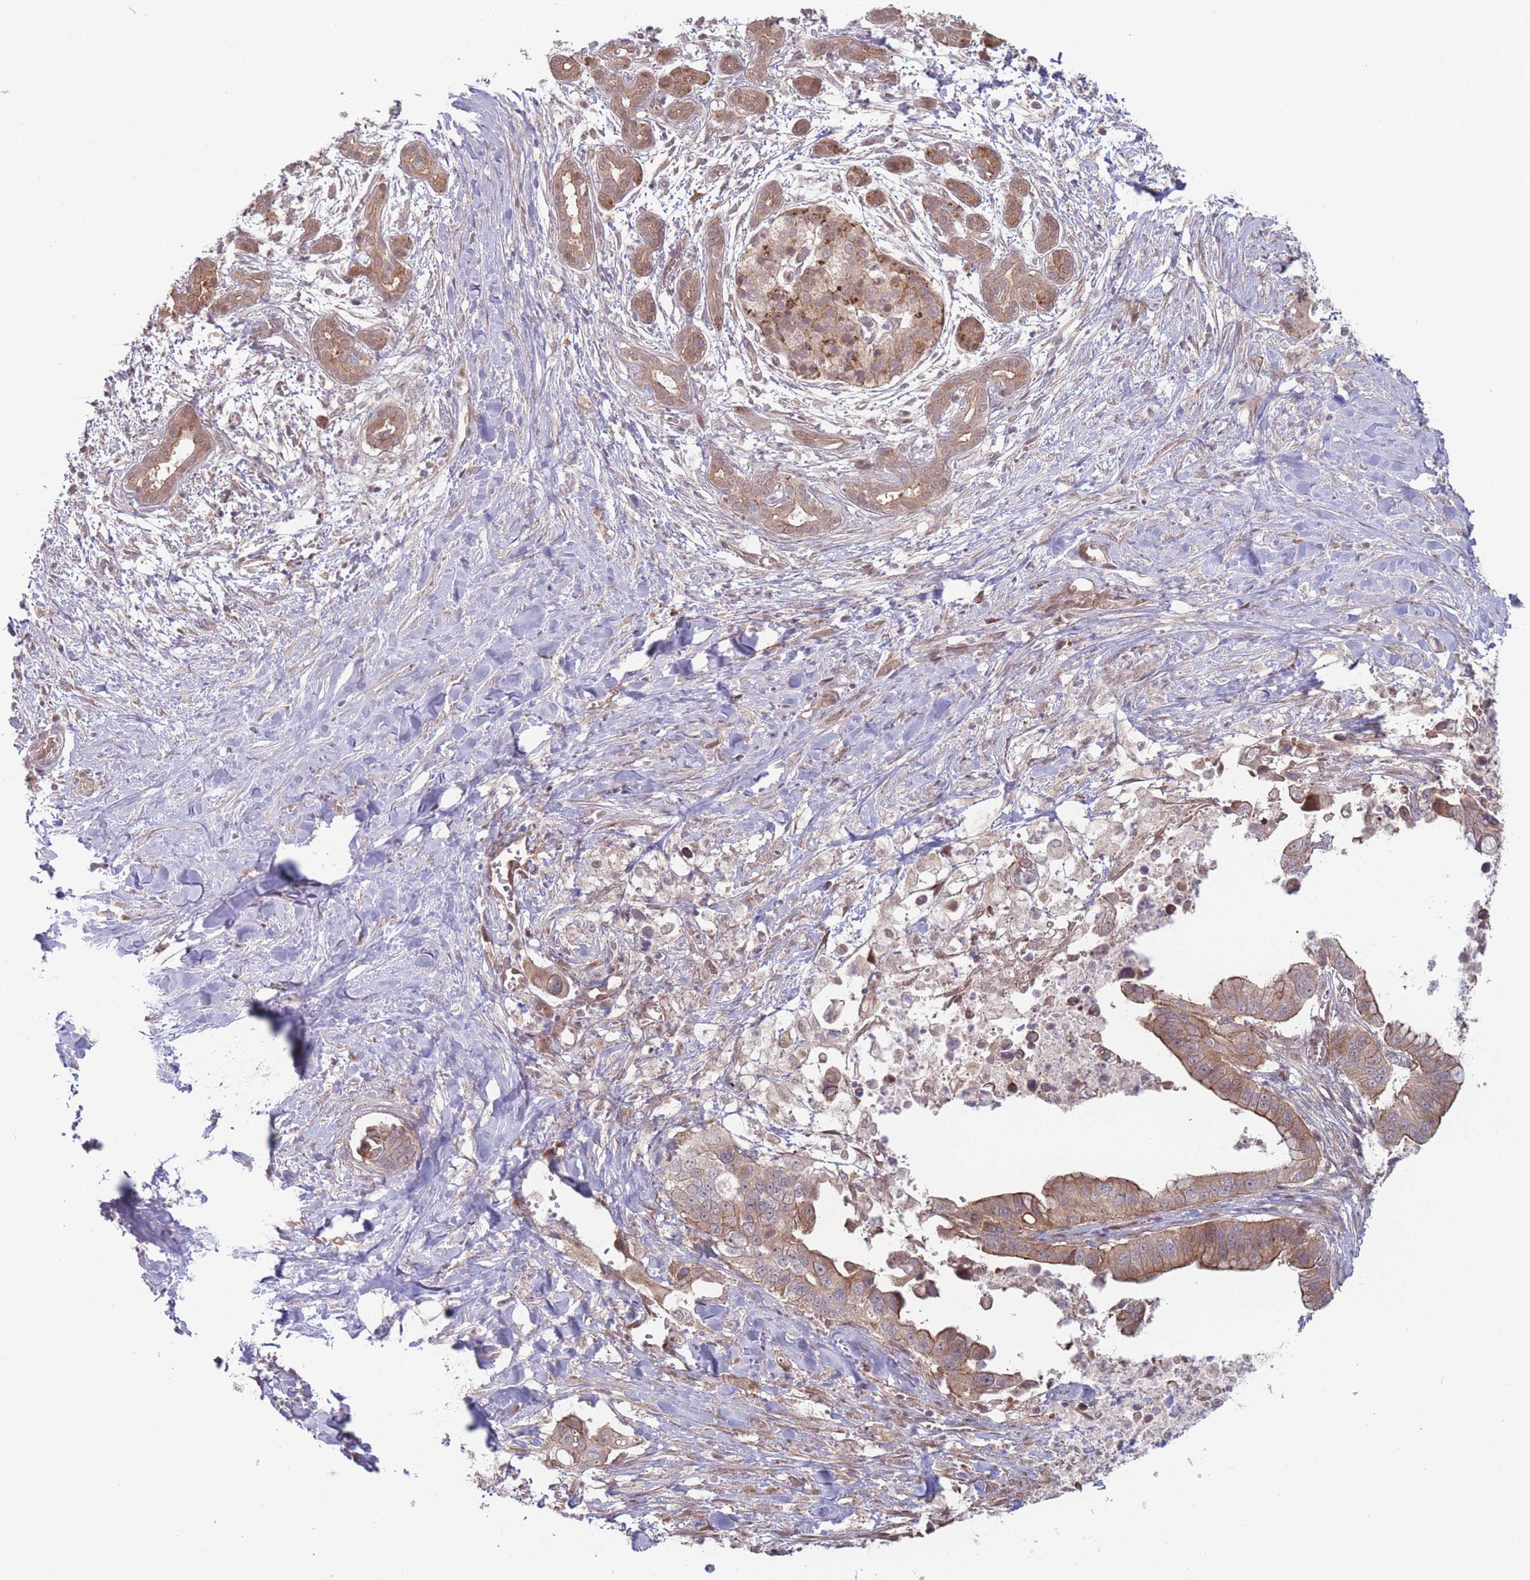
{"staining": {"intensity": "moderate", "quantity": ">75%", "location": "cytoplasmic/membranous"}, "tissue": "pancreatic cancer", "cell_type": "Tumor cells", "image_type": "cancer", "snomed": [{"axis": "morphology", "description": "Adenocarcinoma, NOS"}, {"axis": "topography", "description": "Pancreas"}], "caption": "Pancreatic cancer tissue displays moderate cytoplasmic/membranous staining in approximately >75% of tumor cells", "gene": "RPS18", "patient": {"sex": "male", "age": 61}}